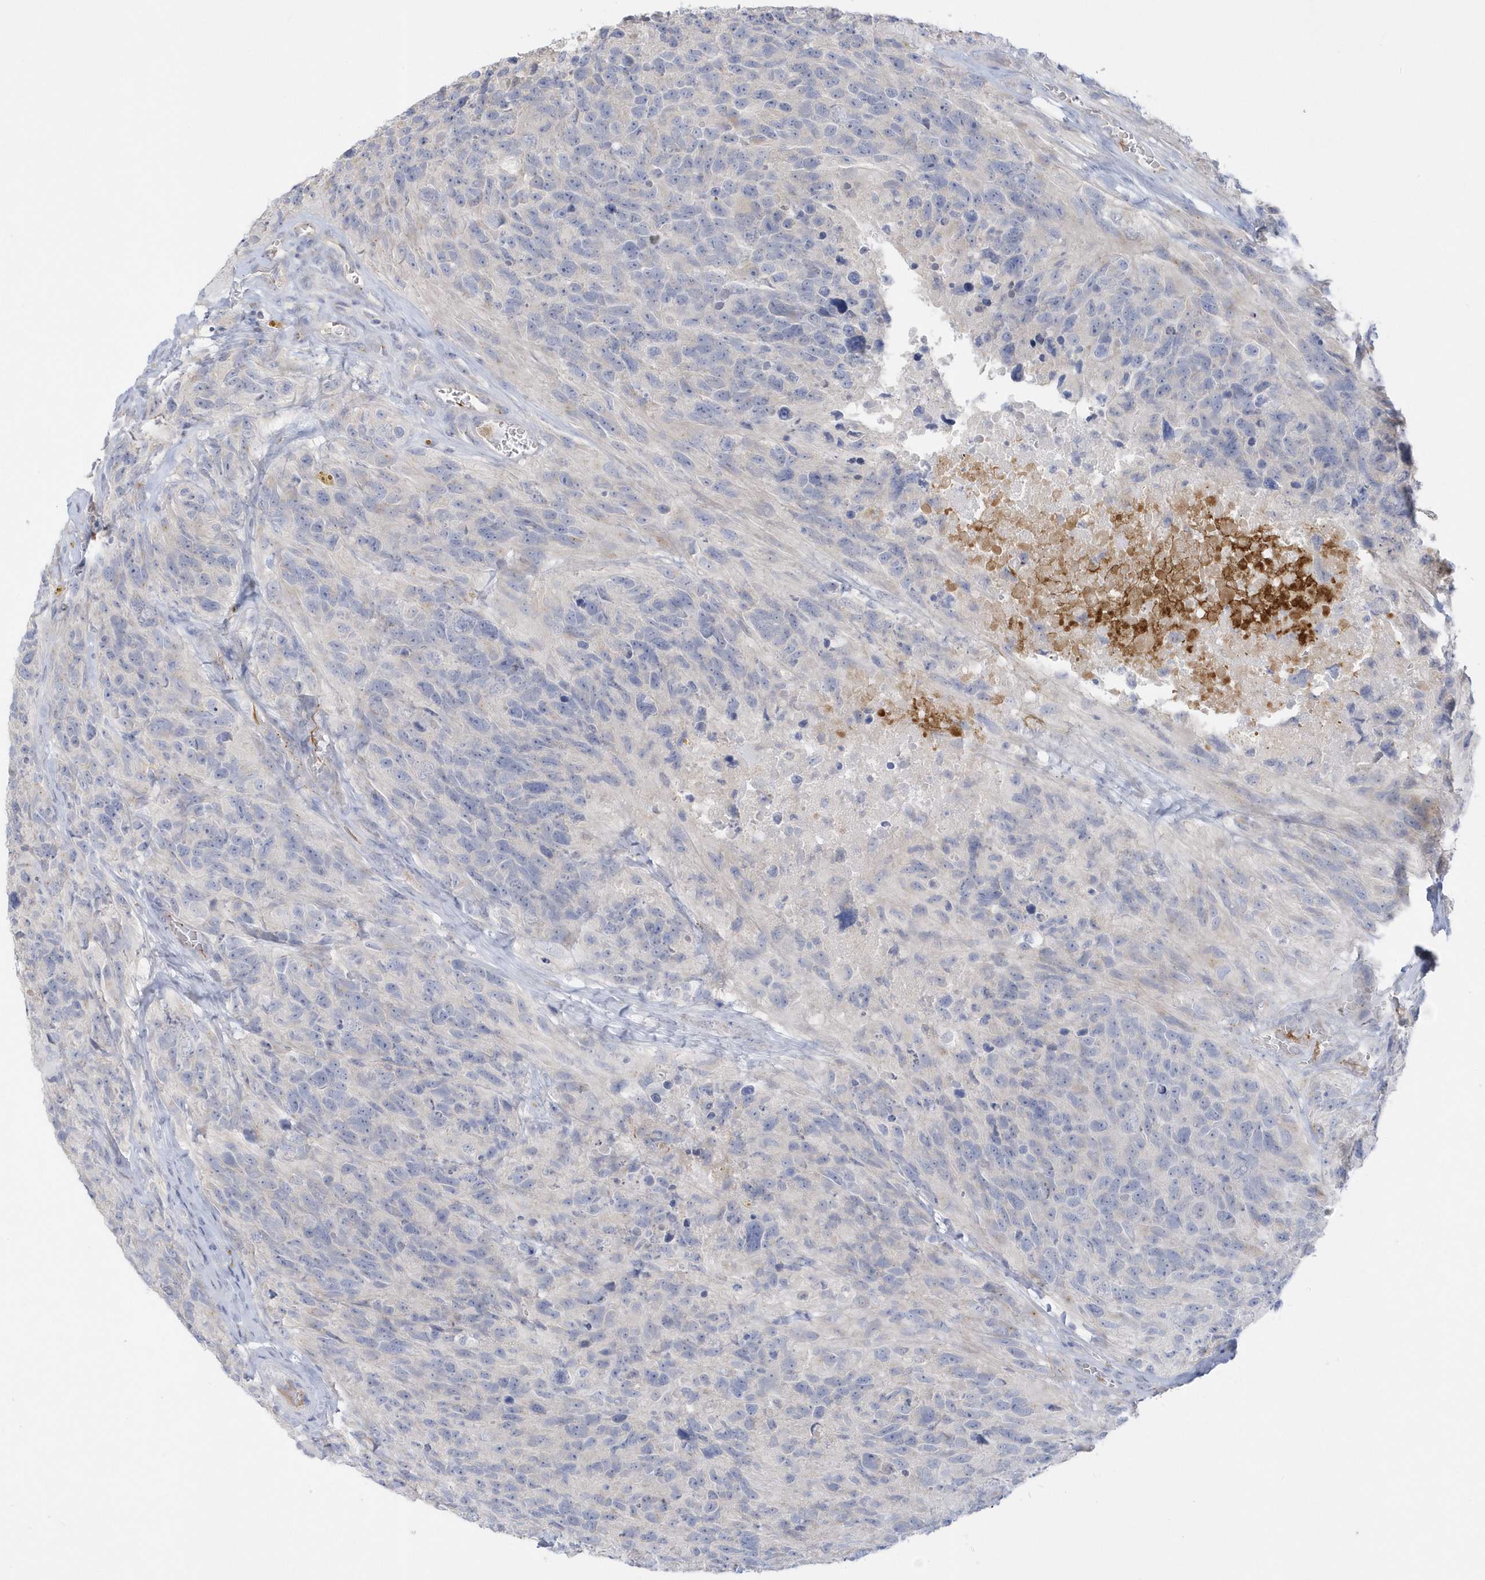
{"staining": {"intensity": "negative", "quantity": "none", "location": "none"}, "tissue": "glioma", "cell_type": "Tumor cells", "image_type": "cancer", "snomed": [{"axis": "morphology", "description": "Glioma, malignant, High grade"}, {"axis": "topography", "description": "Brain"}], "caption": "This is an IHC photomicrograph of malignant glioma (high-grade). There is no positivity in tumor cells.", "gene": "SEMA3D", "patient": {"sex": "male", "age": 69}}